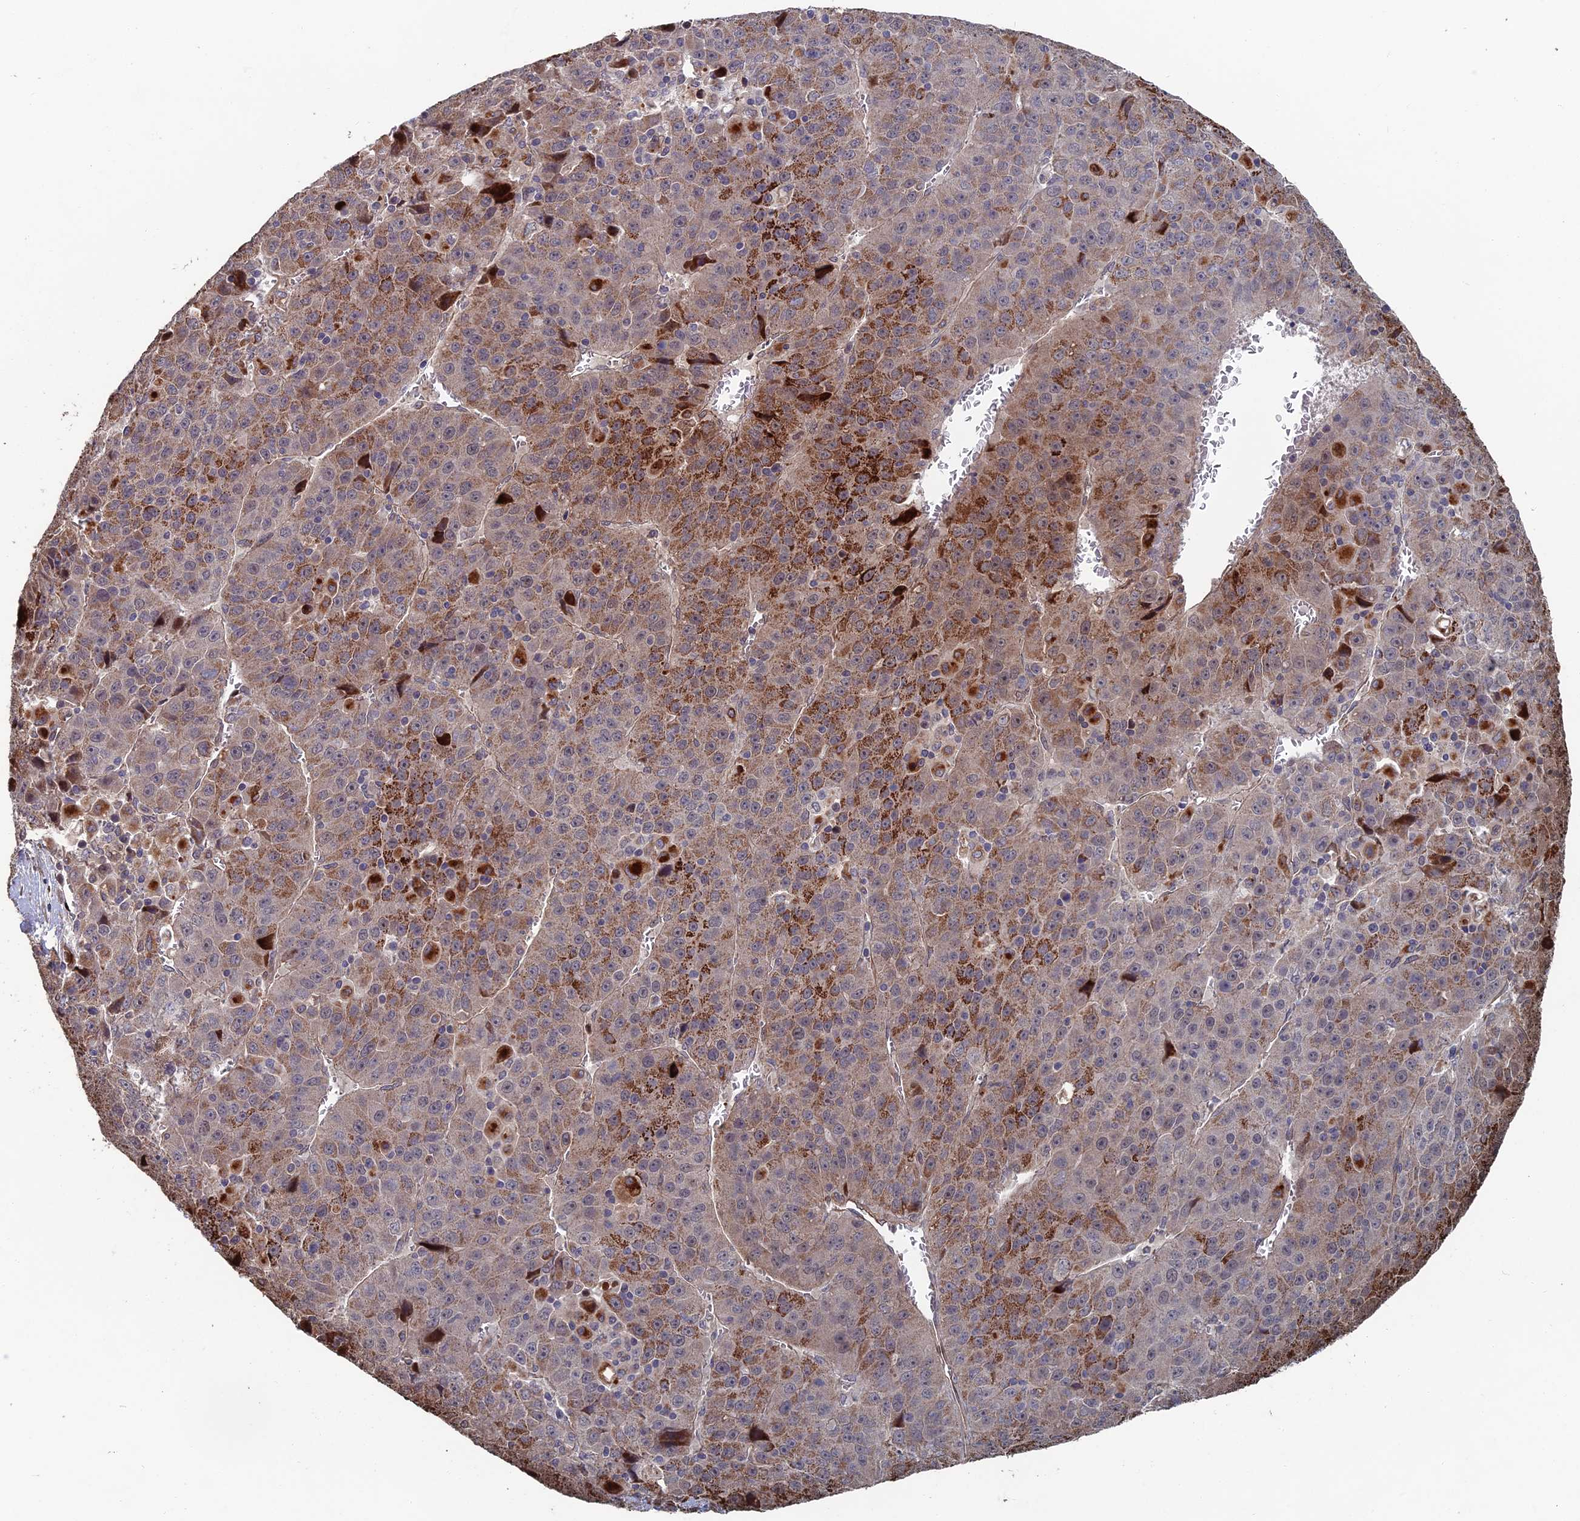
{"staining": {"intensity": "strong", "quantity": "25%-75%", "location": "cytoplasmic/membranous"}, "tissue": "liver cancer", "cell_type": "Tumor cells", "image_type": "cancer", "snomed": [{"axis": "morphology", "description": "Carcinoma, Hepatocellular, NOS"}, {"axis": "topography", "description": "Liver"}], "caption": "Liver cancer tissue displays strong cytoplasmic/membranous positivity in about 25%-75% of tumor cells, visualized by immunohistochemistry.", "gene": "GTF2IRD1", "patient": {"sex": "female", "age": 53}}